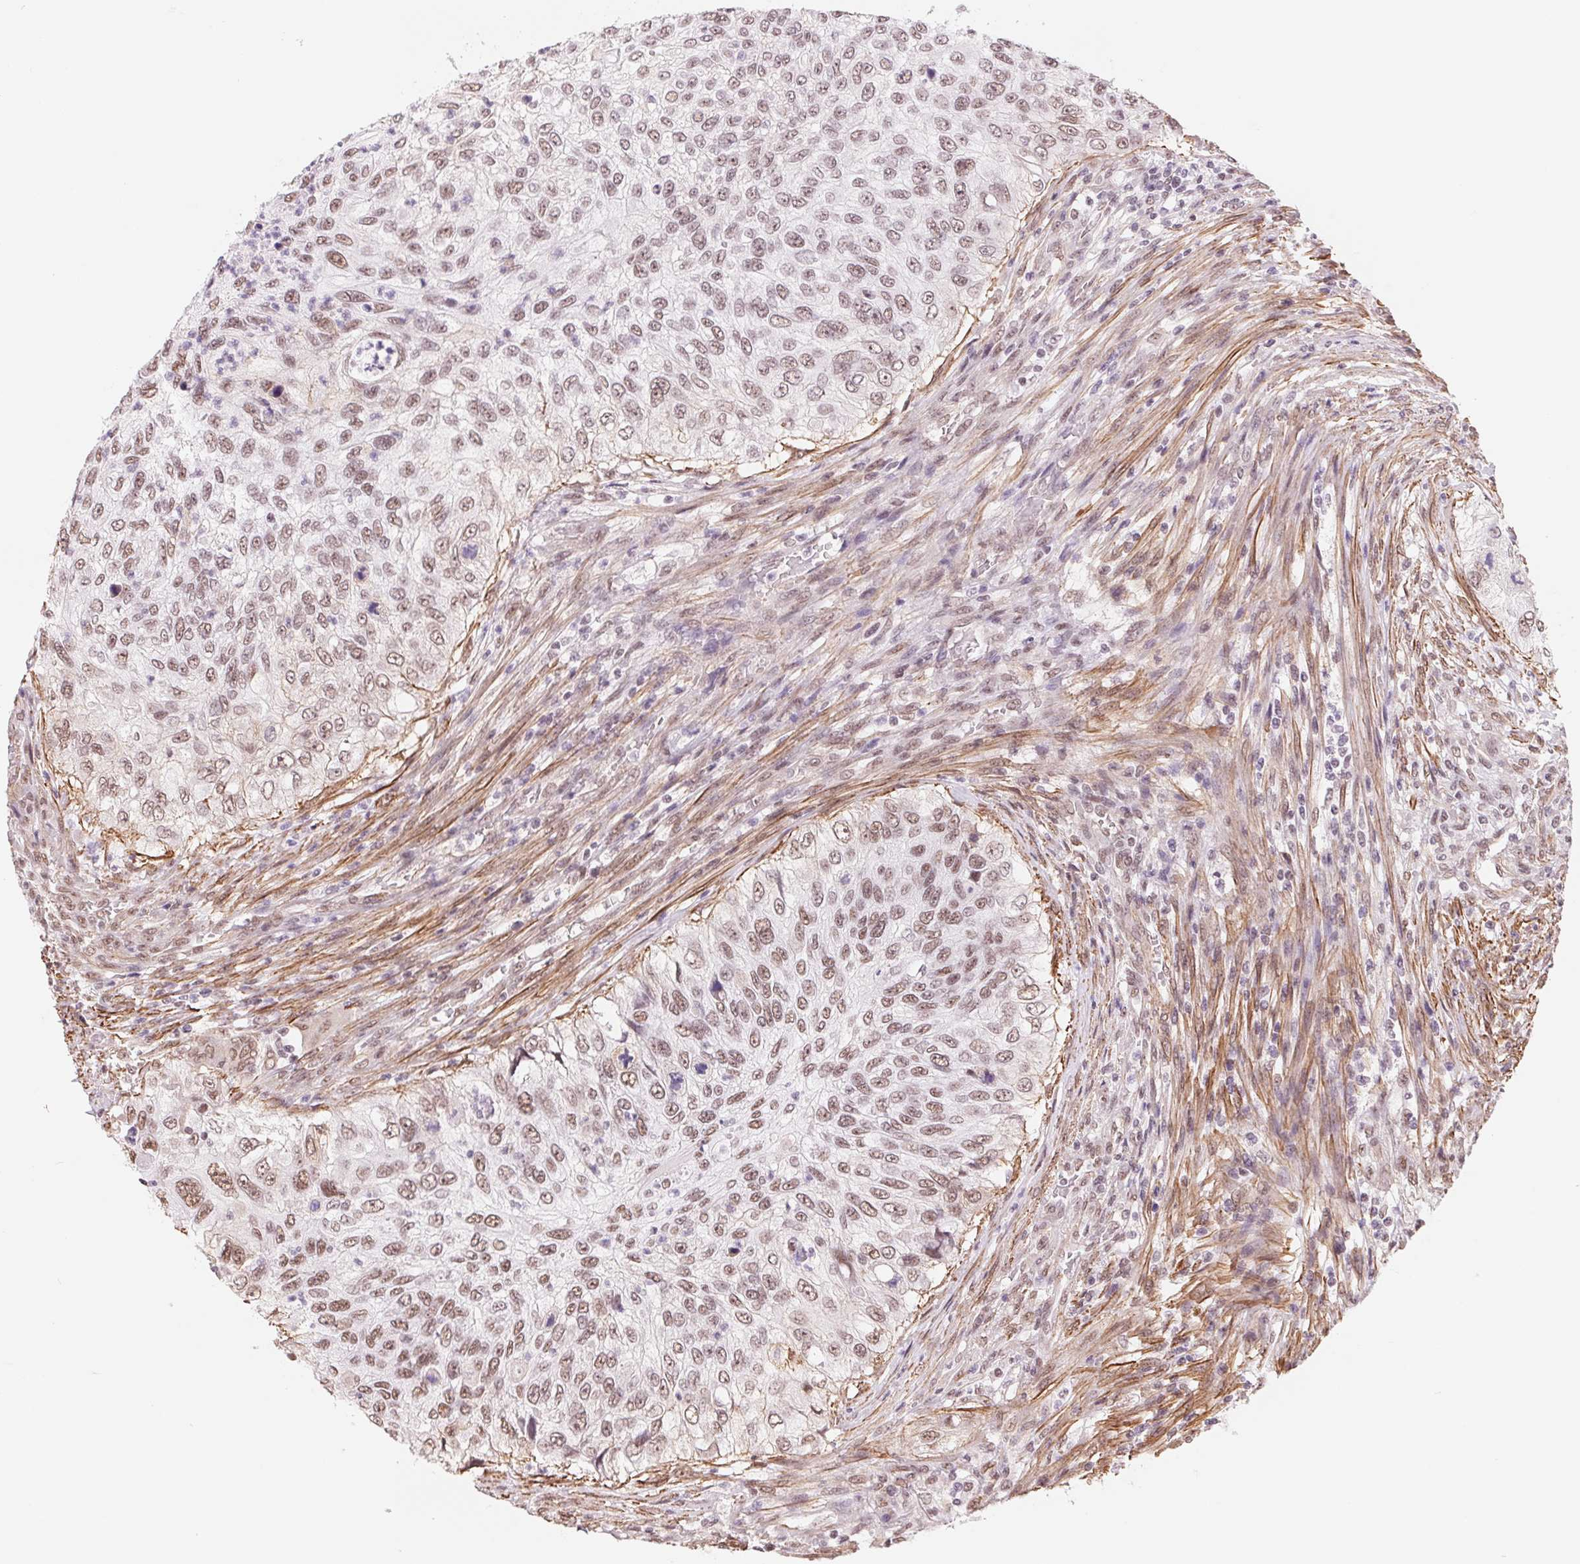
{"staining": {"intensity": "moderate", "quantity": "25%-75%", "location": "nuclear"}, "tissue": "urothelial cancer", "cell_type": "Tumor cells", "image_type": "cancer", "snomed": [{"axis": "morphology", "description": "Urothelial carcinoma, High grade"}, {"axis": "topography", "description": "Urinary bladder"}], "caption": "Protein staining of high-grade urothelial carcinoma tissue reveals moderate nuclear positivity in approximately 25%-75% of tumor cells.", "gene": "BCAT1", "patient": {"sex": "female", "age": 60}}